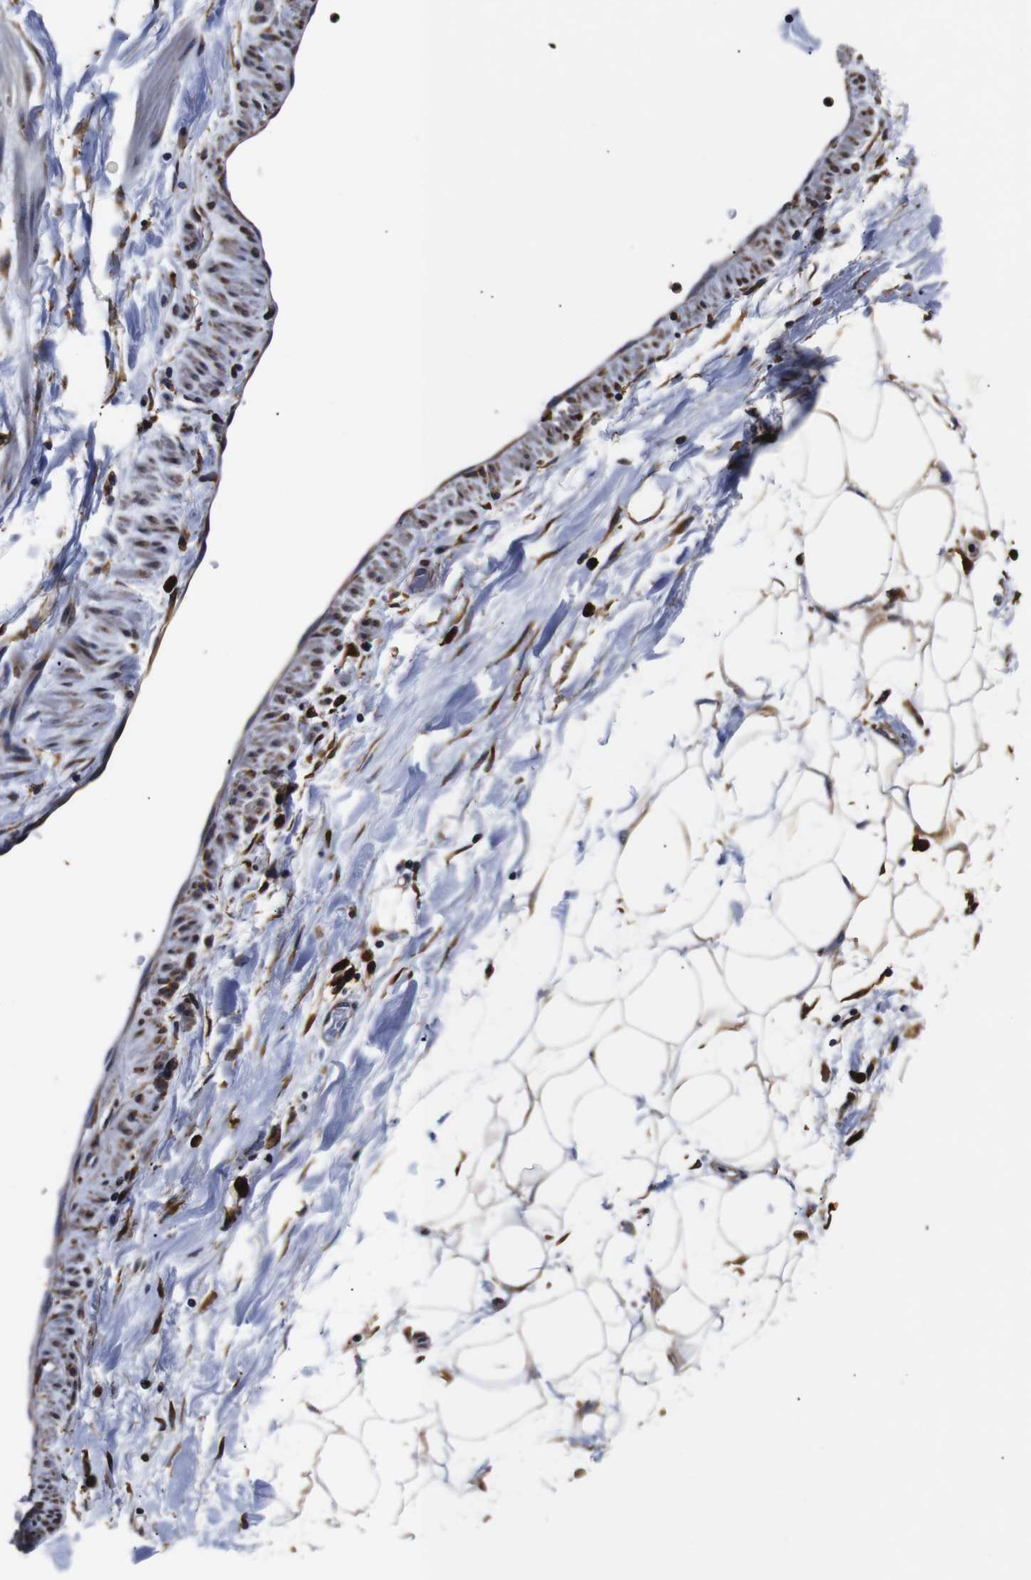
{"staining": {"intensity": "moderate", "quantity": ">75%", "location": "cytoplasmic/membranous"}, "tissue": "adipose tissue", "cell_type": "Adipocytes", "image_type": "normal", "snomed": [{"axis": "morphology", "description": "Normal tissue, NOS"}, {"axis": "topography", "description": "Soft tissue"}], "caption": "Protein staining shows moderate cytoplasmic/membranous positivity in about >75% of adipocytes in unremarkable adipose tissue.", "gene": "PPIB", "patient": {"sex": "male", "age": 72}}